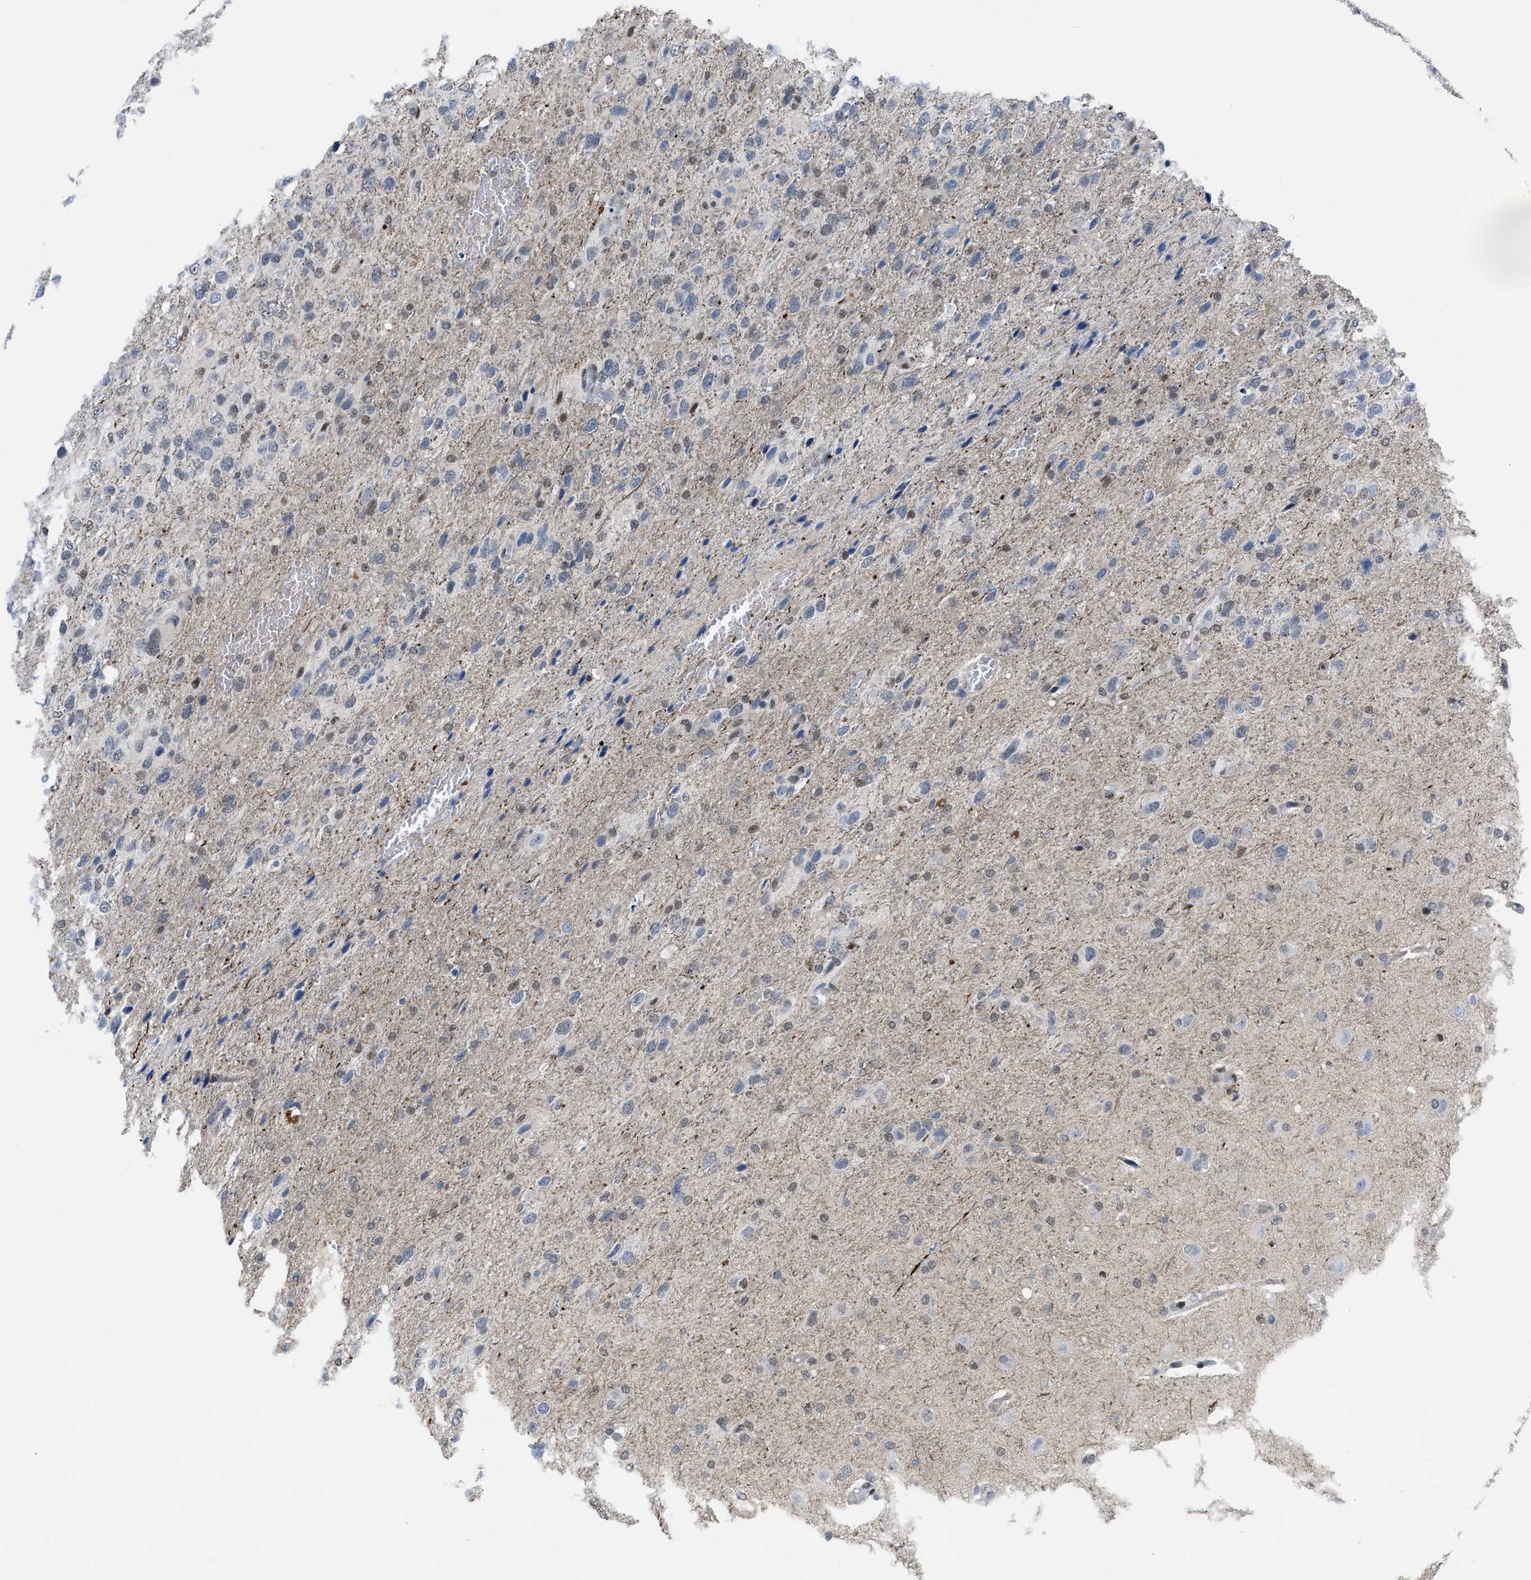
{"staining": {"intensity": "weak", "quantity": "25%-75%", "location": "nuclear"}, "tissue": "glioma", "cell_type": "Tumor cells", "image_type": "cancer", "snomed": [{"axis": "morphology", "description": "Glioma, malignant, High grade"}, {"axis": "topography", "description": "Brain"}], "caption": "Weak nuclear protein staining is seen in about 25%-75% of tumor cells in malignant glioma (high-grade). Immunohistochemistry stains the protein in brown and the nuclei are stained blue.", "gene": "MIER1", "patient": {"sex": "female", "age": 58}}